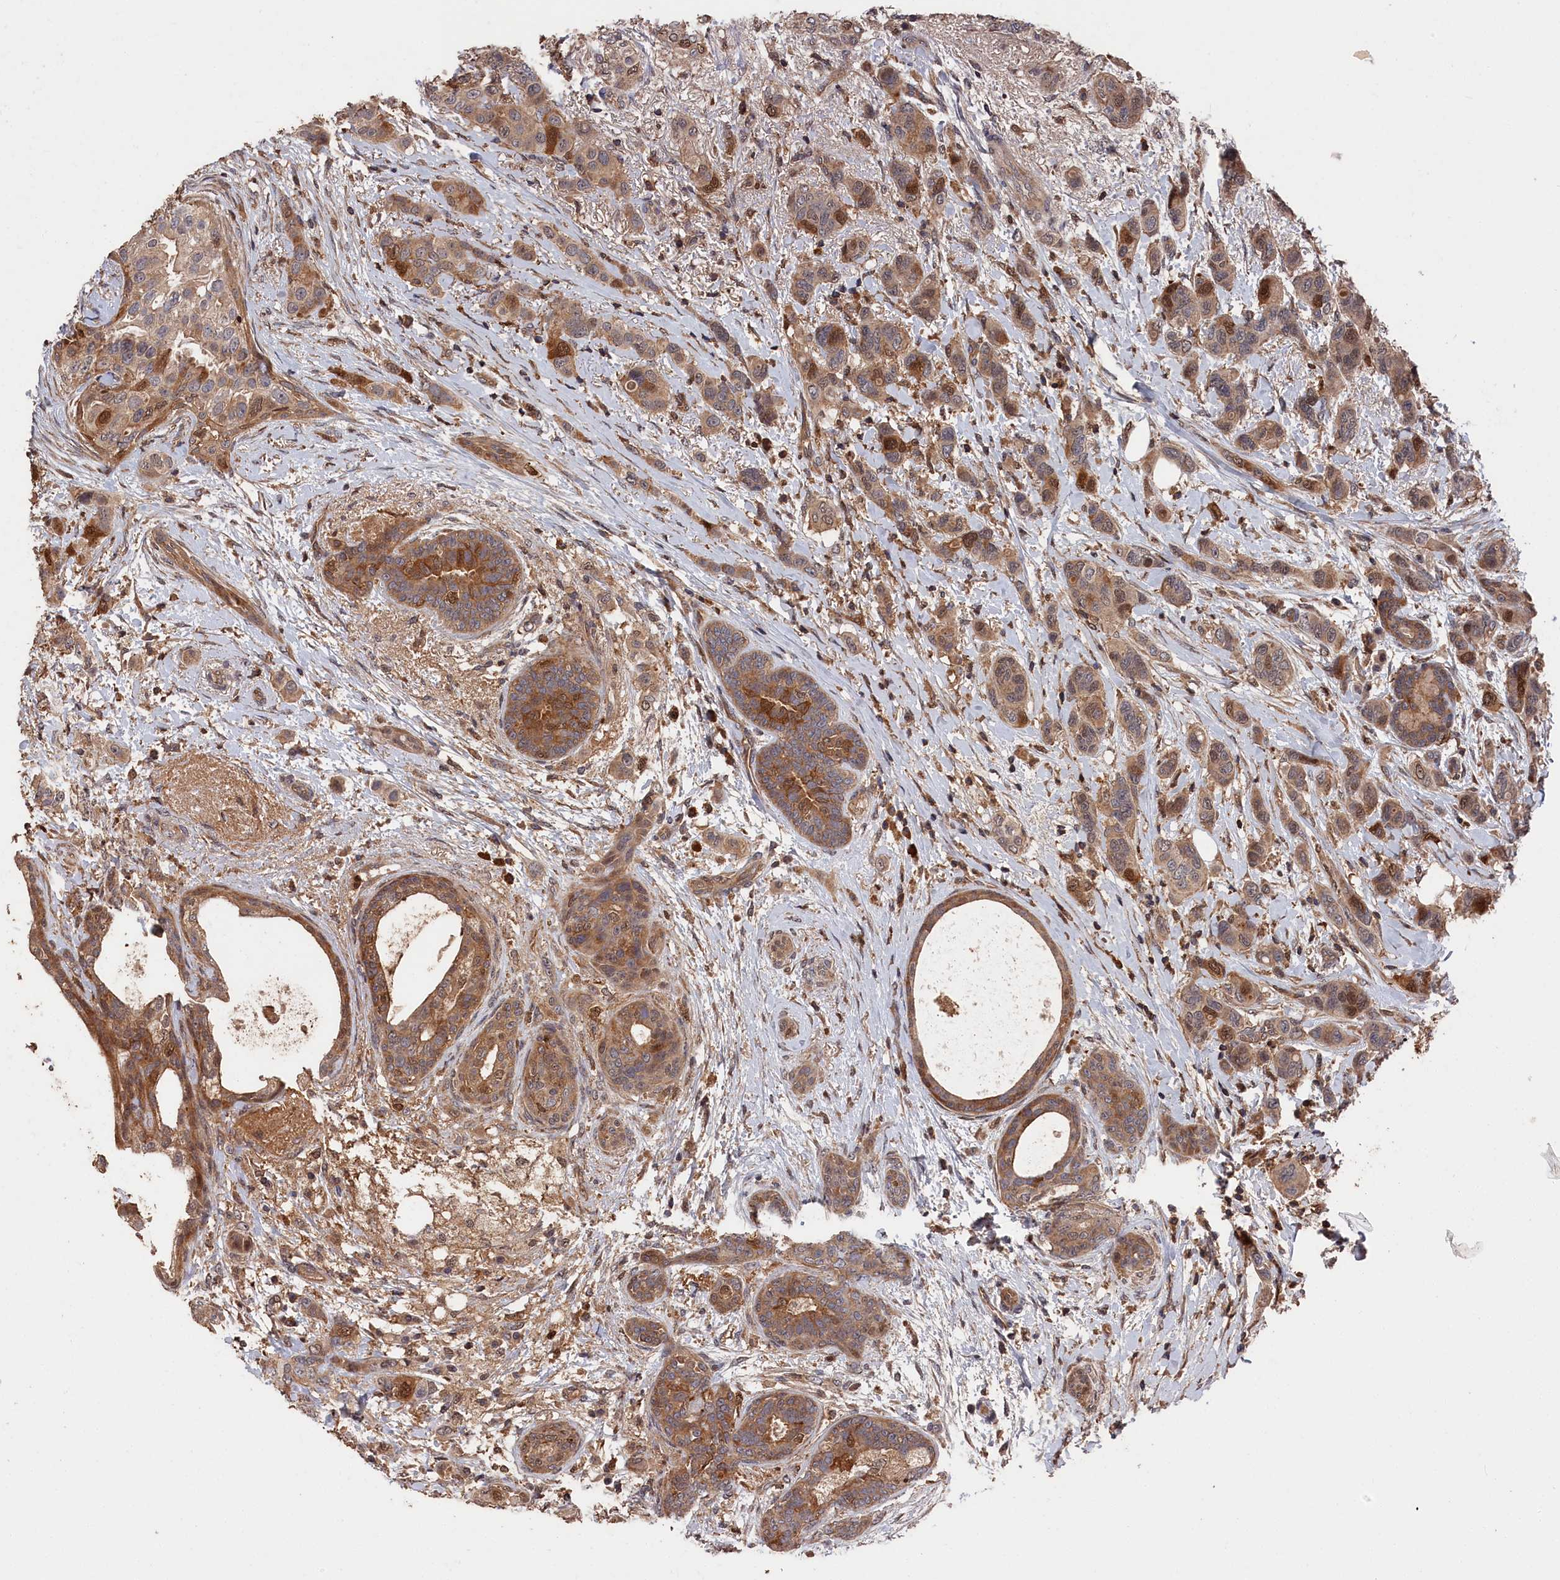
{"staining": {"intensity": "moderate", "quantity": ">75%", "location": "cytoplasmic/membranous"}, "tissue": "breast cancer", "cell_type": "Tumor cells", "image_type": "cancer", "snomed": [{"axis": "morphology", "description": "Lobular carcinoma"}, {"axis": "topography", "description": "Breast"}], "caption": "DAB (3,3'-diaminobenzidine) immunohistochemical staining of lobular carcinoma (breast) demonstrates moderate cytoplasmic/membranous protein expression in approximately >75% of tumor cells.", "gene": "RMI2", "patient": {"sex": "female", "age": 51}}